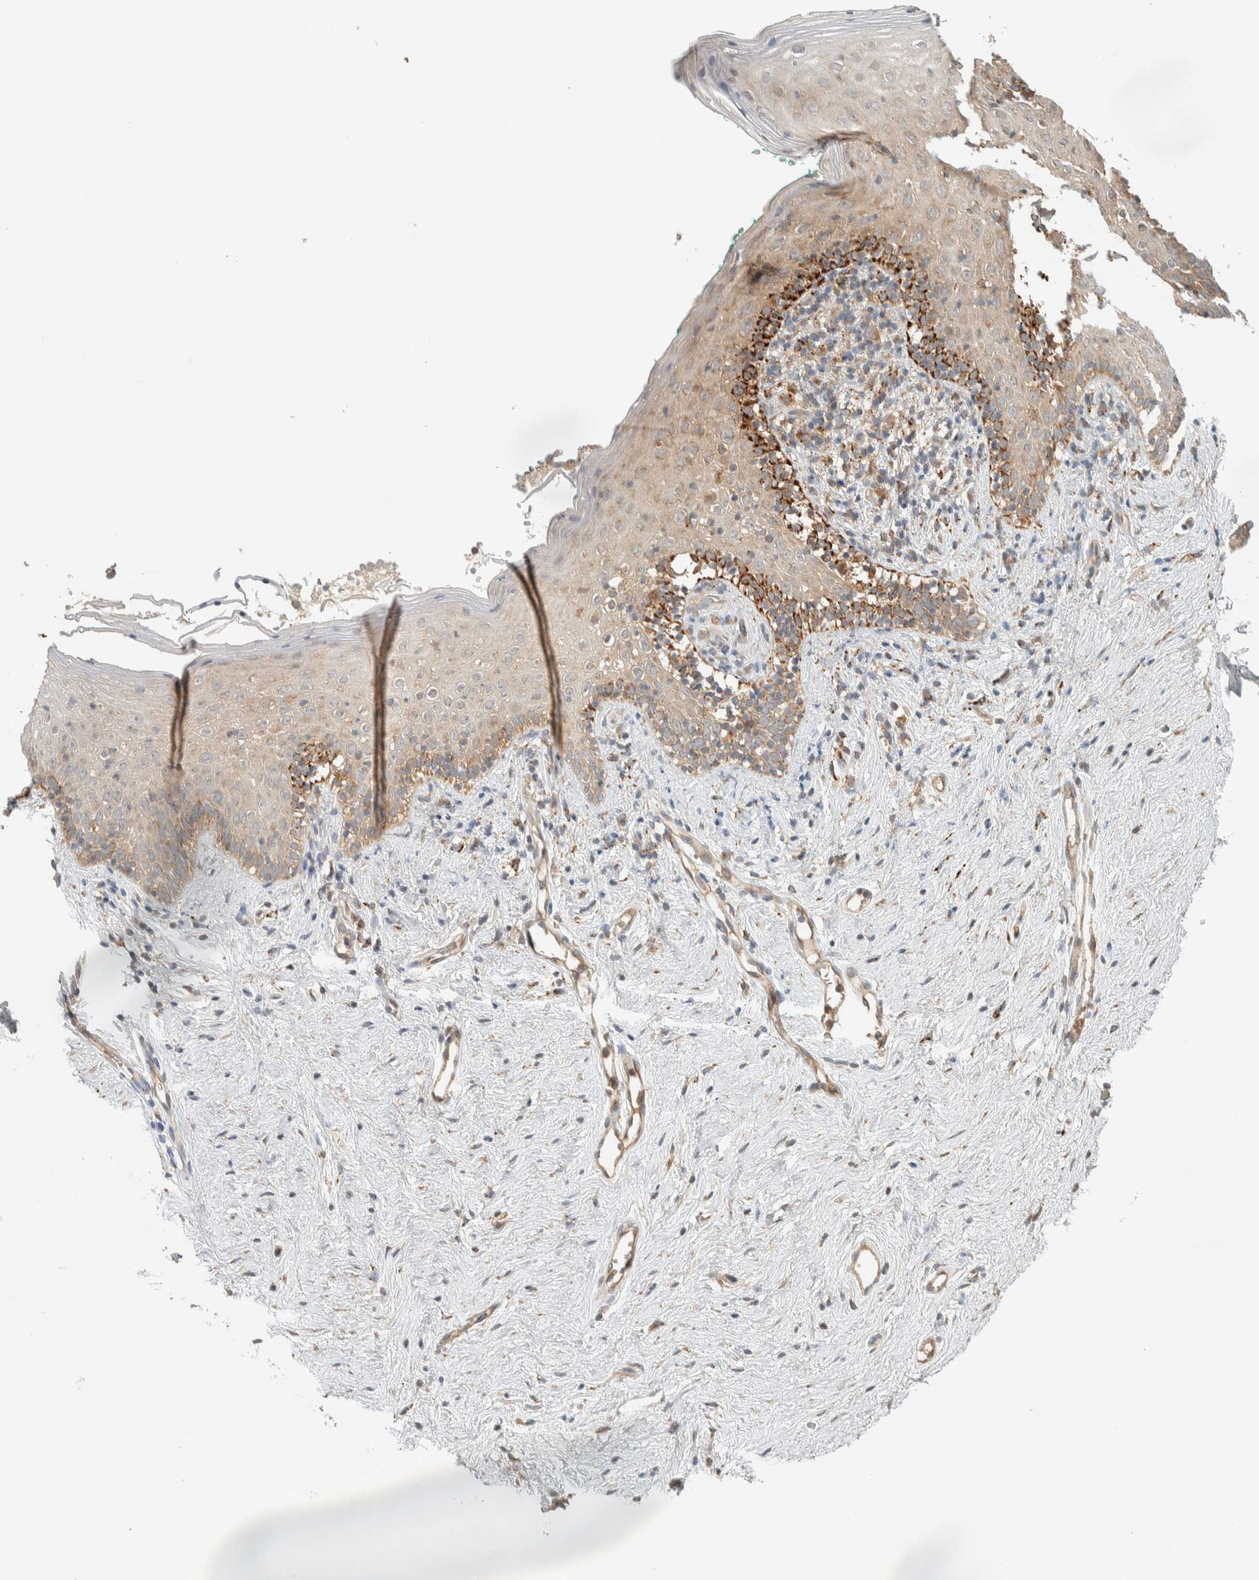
{"staining": {"intensity": "weak", "quantity": "25%-75%", "location": "cytoplasmic/membranous"}, "tissue": "vagina", "cell_type": "Squamous epithelial cells", "image_type": "normal", "snomed": [{"axis": "morphology", "description": "Normal tissue, NOS"}, {"axis": "topography", "description": "Vagina"}], "caption": "Immunohistochemical staining of unremarkable vagina reveals 25%-75% levels of weak cytoplasmic/membranous protein expression in about 25%-75% of squamous epithelial cells.", "gene": "FAM167A", "patient": {"sex": "female", "age": 44}}